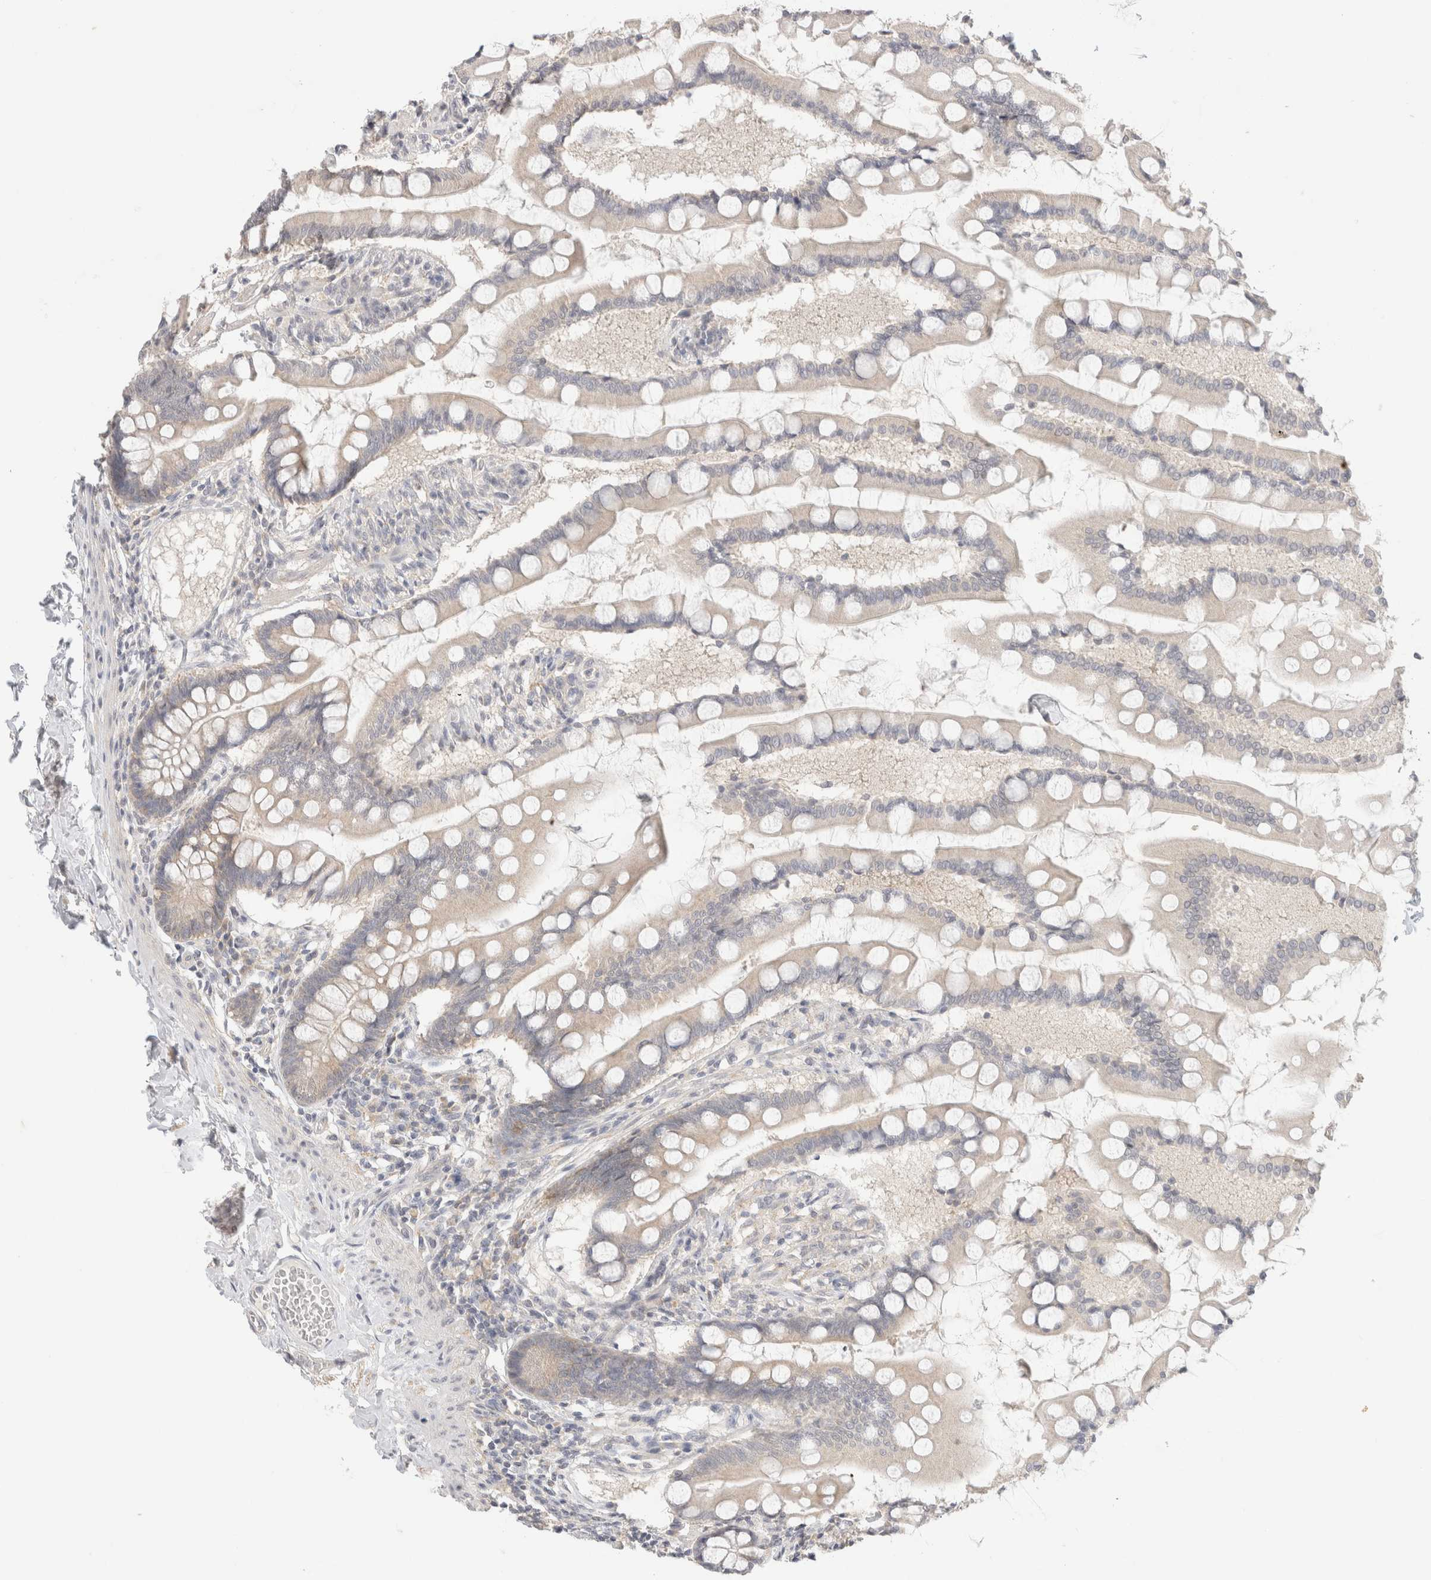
{"staining": {"intensity": "moderate", "quantity": "25%-75%", "location": "cytoplasmic/membranous"}, "tissue": "small intestine", "cell_type": "Glandular cells", "image_type": "normal", "snomed": [{"axis": "morphology", "description": "Normal tissue, NOS"}, {"axis": "topography", "description": "Small intestine"}], "caption": "Glandular cells display medium levels of moderate cytoplasmic/membranous expression in about 25%-75% of cells in normal small intestine. (DAB (3,3'-diaminobenzidine) IHC, brown staining for protein, blue staining for nuclei).", "gene": "CHRM4", "patient": {"sex": "male", "age": 41}}